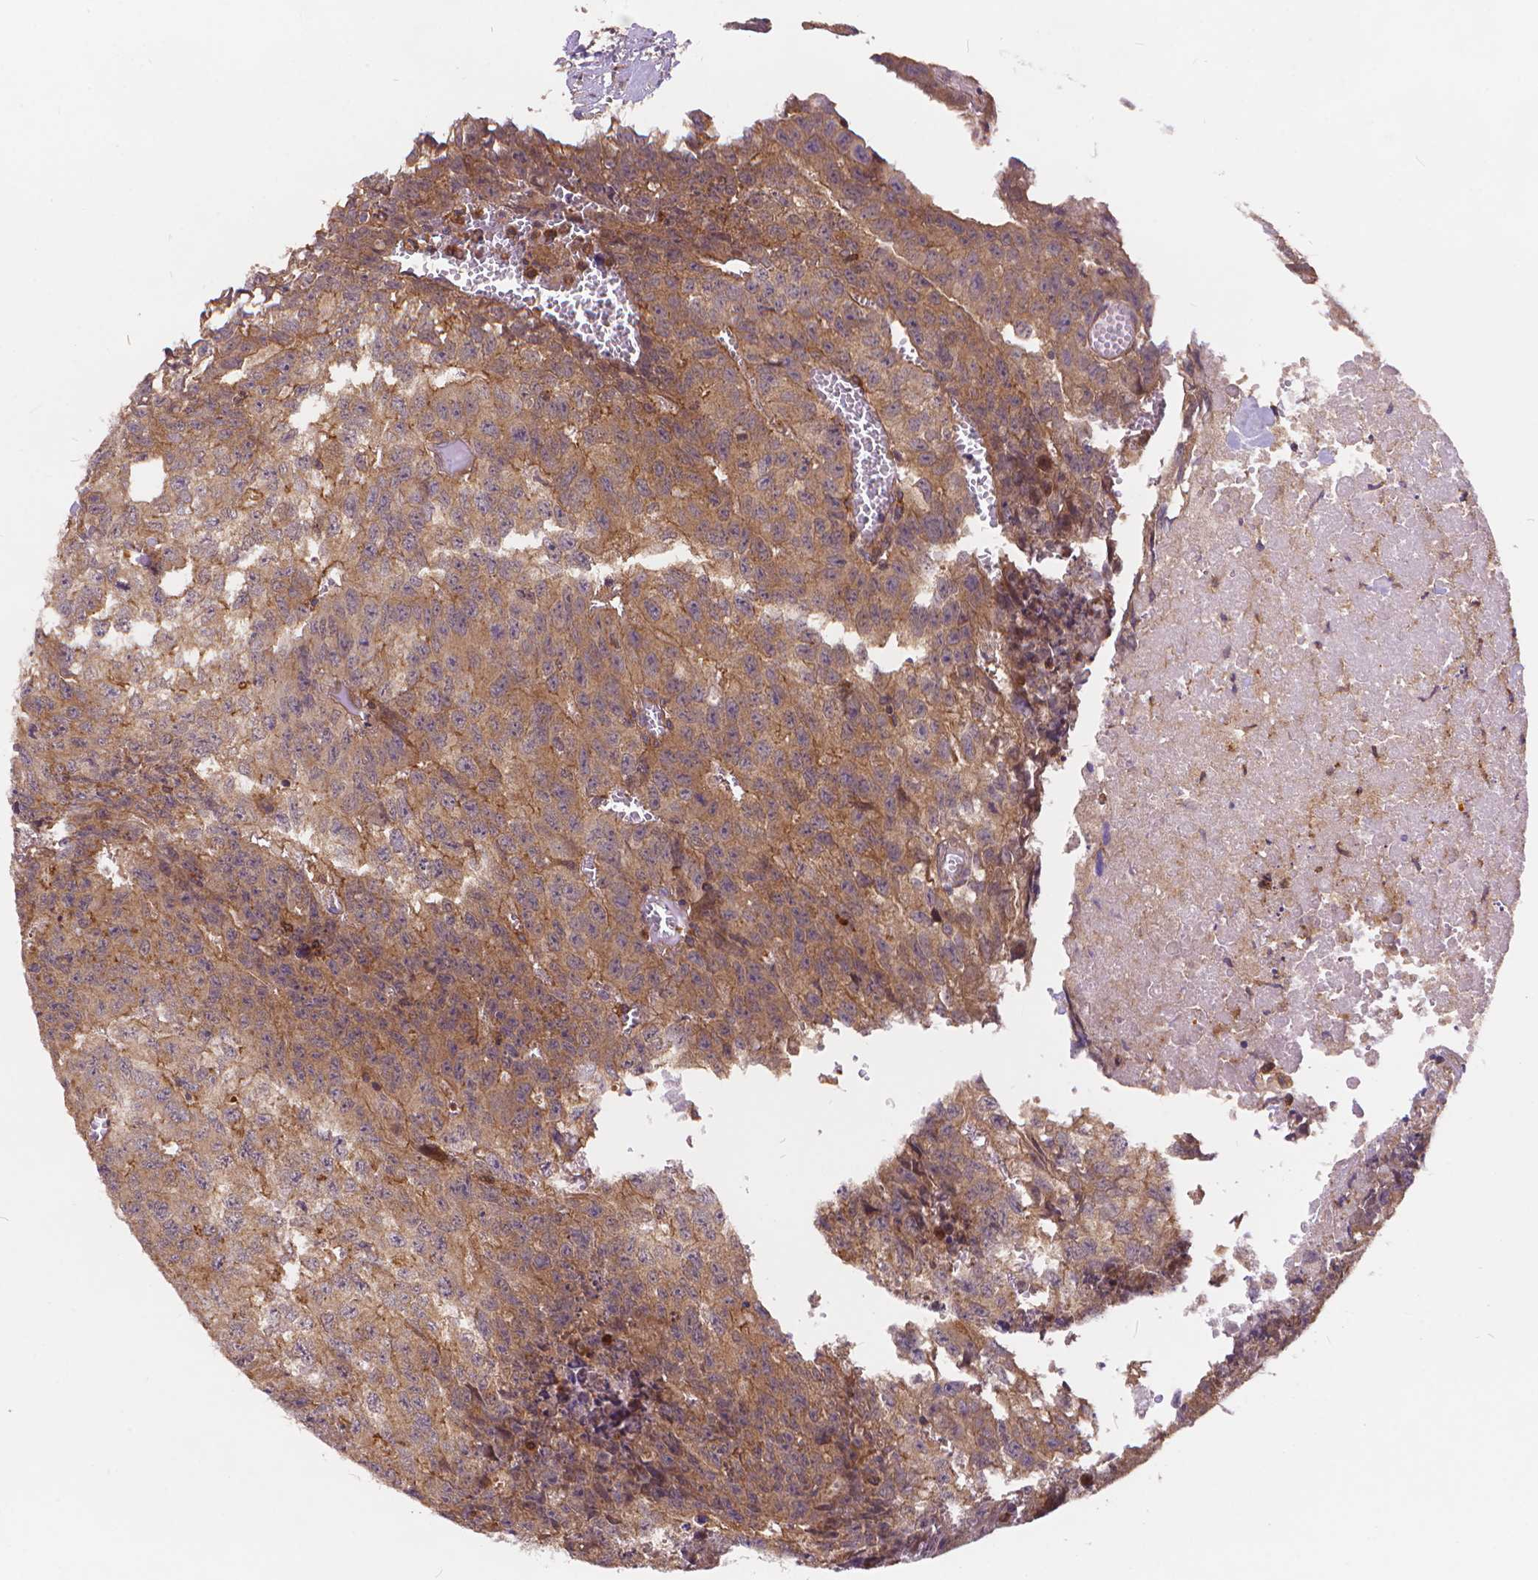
{"staining": {"intensity": "weak", "quantity": ">75%", "location": "cytoplasmic/membranous"}, "tissue": "testis cancer", "cell_type": "Tumor cells", "image_type": "cancer", "snomed": [{"axis": "morphology", "description": "Carcinoma, Embryonal, NOS"}, {"axis": "morphology", "description": "Teratoma, malignant, NOS"}, {"axis": "topography", "description": "Testis"}], "caption": "Testis cancer (malignant teratoma) stained for a protein (brown) shows weak cytoplasmic/membranous positive expression in about >75% of tumor cells.", "gene": "ARAP1", "patient": {"sex": "male", "age": 24}}